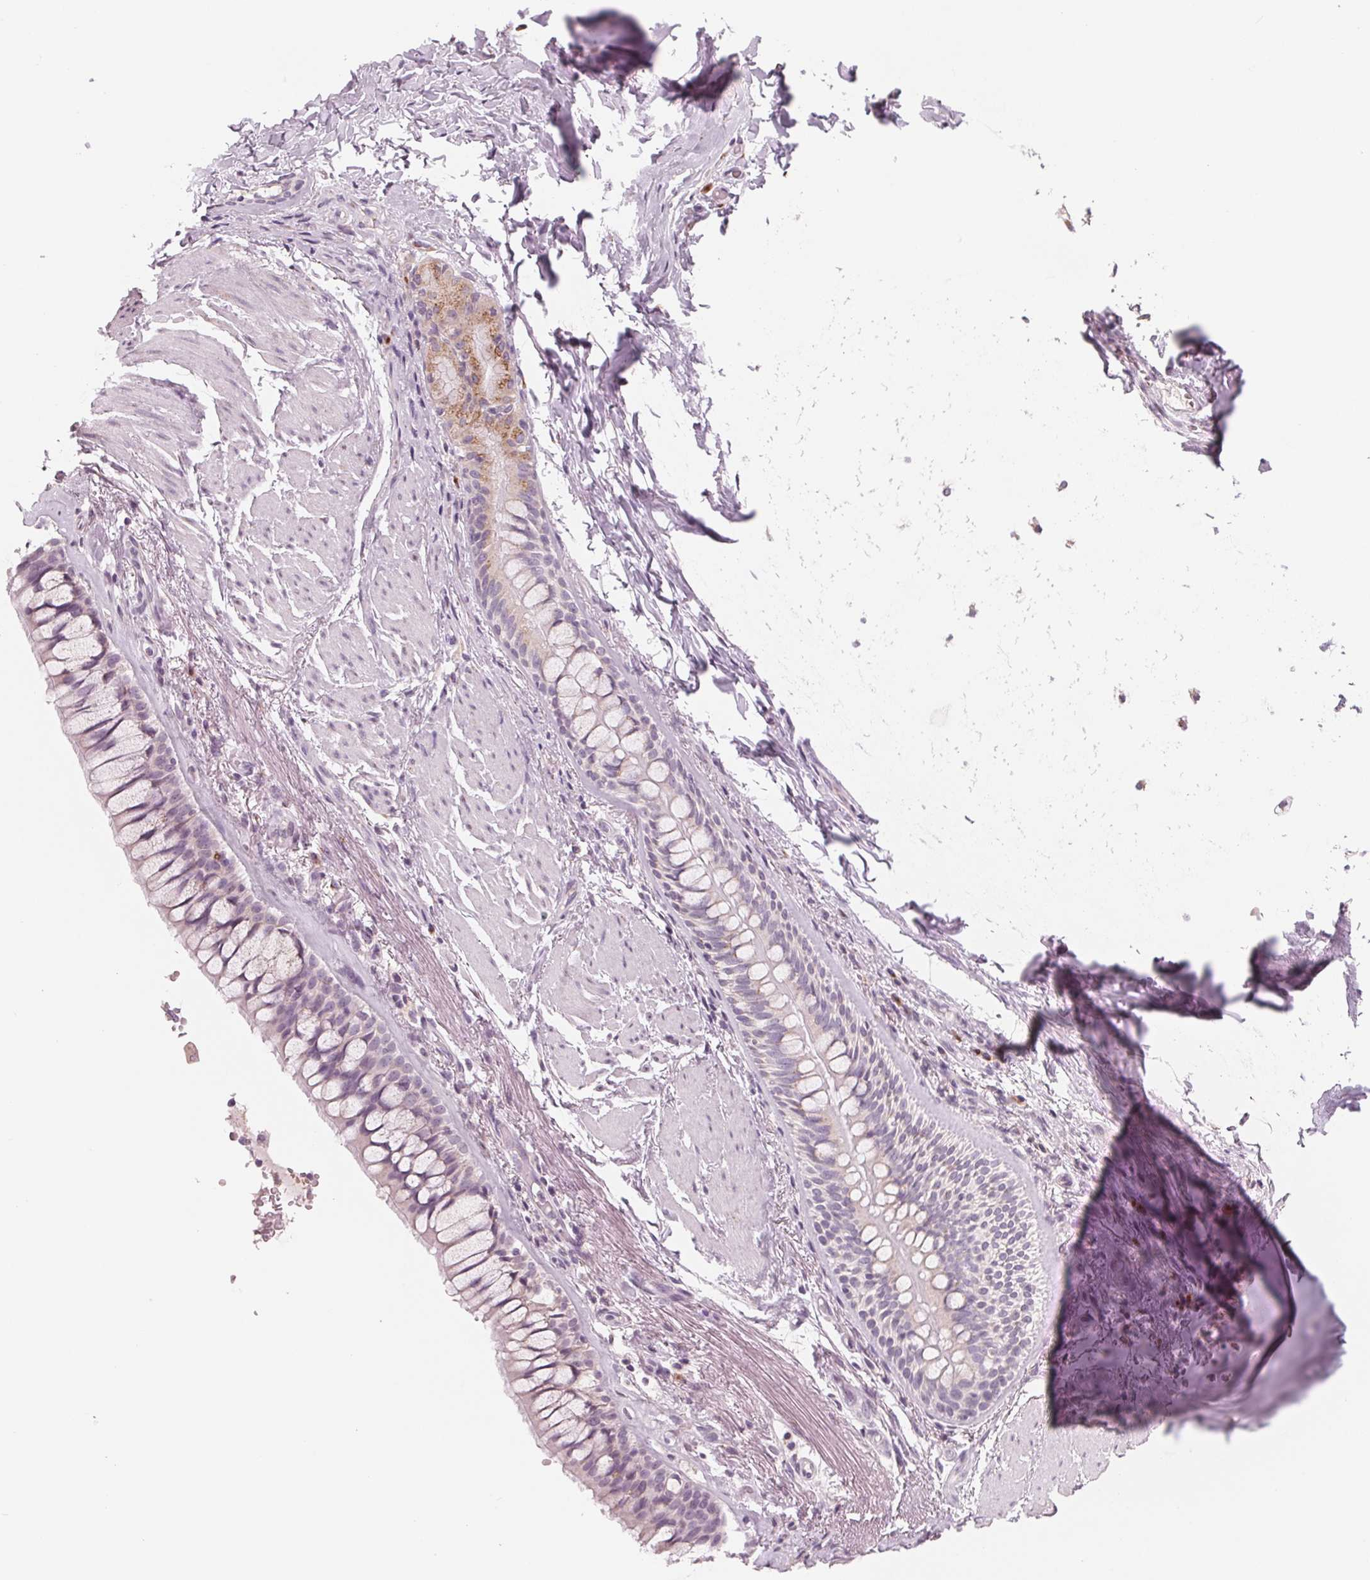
{"staining": {"intensity": "negative", "quantity": "none", "location": "none"}, "tissue": "soft tissue", "cell_type": "Chondrocytes", "image_type": "normal", "snomed": [{"axis": "morphology", "description": "Normal tissue, NOS"}, {"axis": "topography", "description": "Cartilage tissue"}, {"axis": "topography", "description": "Bronchus"}], "caption": "Normal soft tissue was stained to show a protein in brown. There is no significant expression in chondrocytes. The staining is performed using DAB (3,3'-diaminobenzidine) brown chromogen with nuclei counter-stained in using hematoxylin.", "gene": "IL9R", "patient": {"sex": "male", "age": 64}}